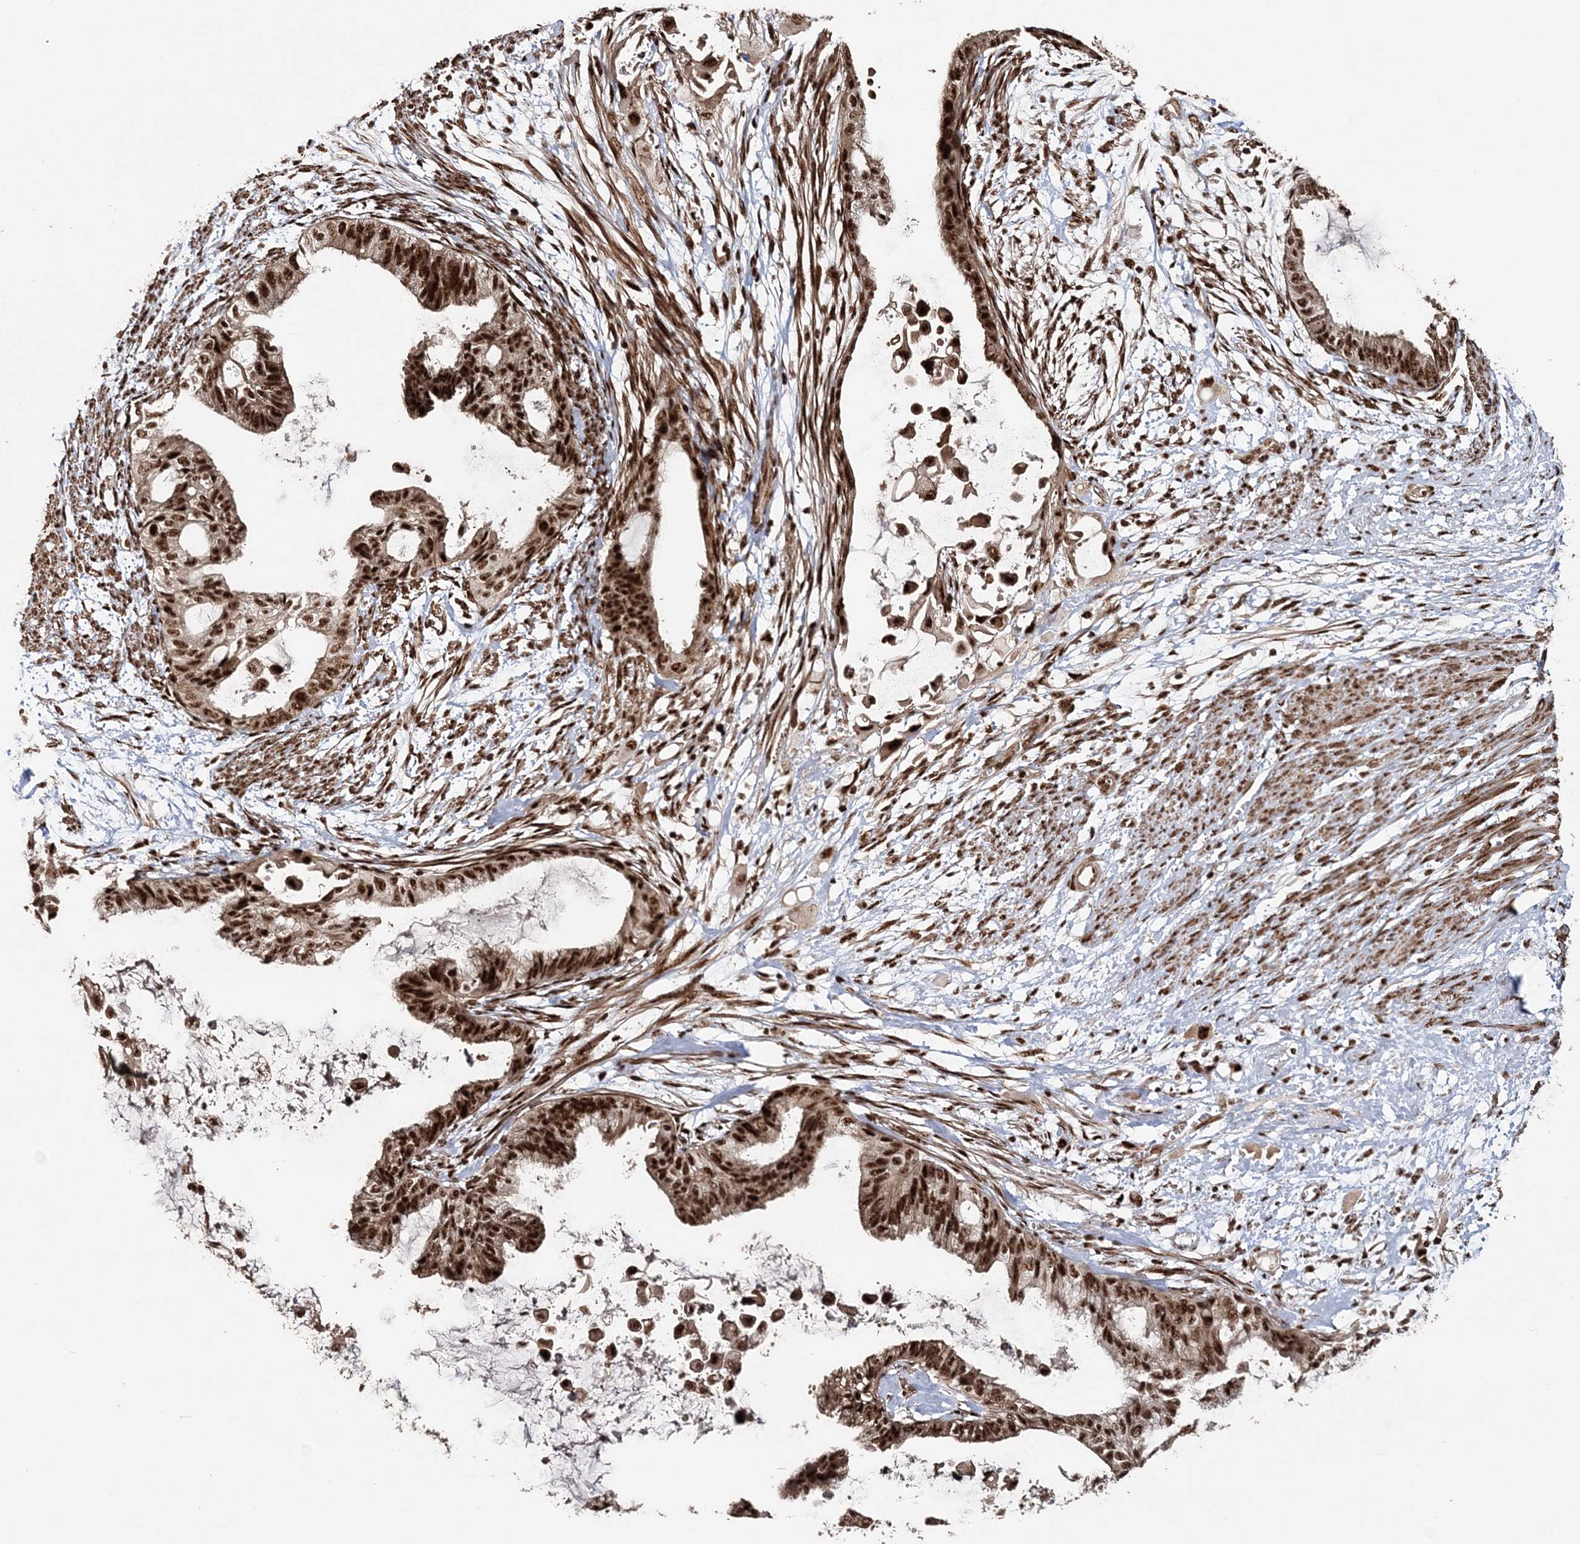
{"staining": {"intensity": "strong", "quantity": ">75%", "location": "nuclear"}, "tissue": "cervical cancer", "cell_type": "Tumor cells", "image_type": "cancer", "snomed": [{"axis": "morphology", "description": "Normal tissue, NOS"}, {"axis": "morphology", "description": "Adenocarcinoma, NOS"}, {"axis": "topography", "description": "Cervix"}, {"axis": "topography", "description": "Endometrium"}], "caption": "The immunohistochemical stain shows strong nuclear expression in tumor cells of cervical cancer tissue.", "gene": "EXOSC8", "patient": {"sex": "female", "age": 86}}